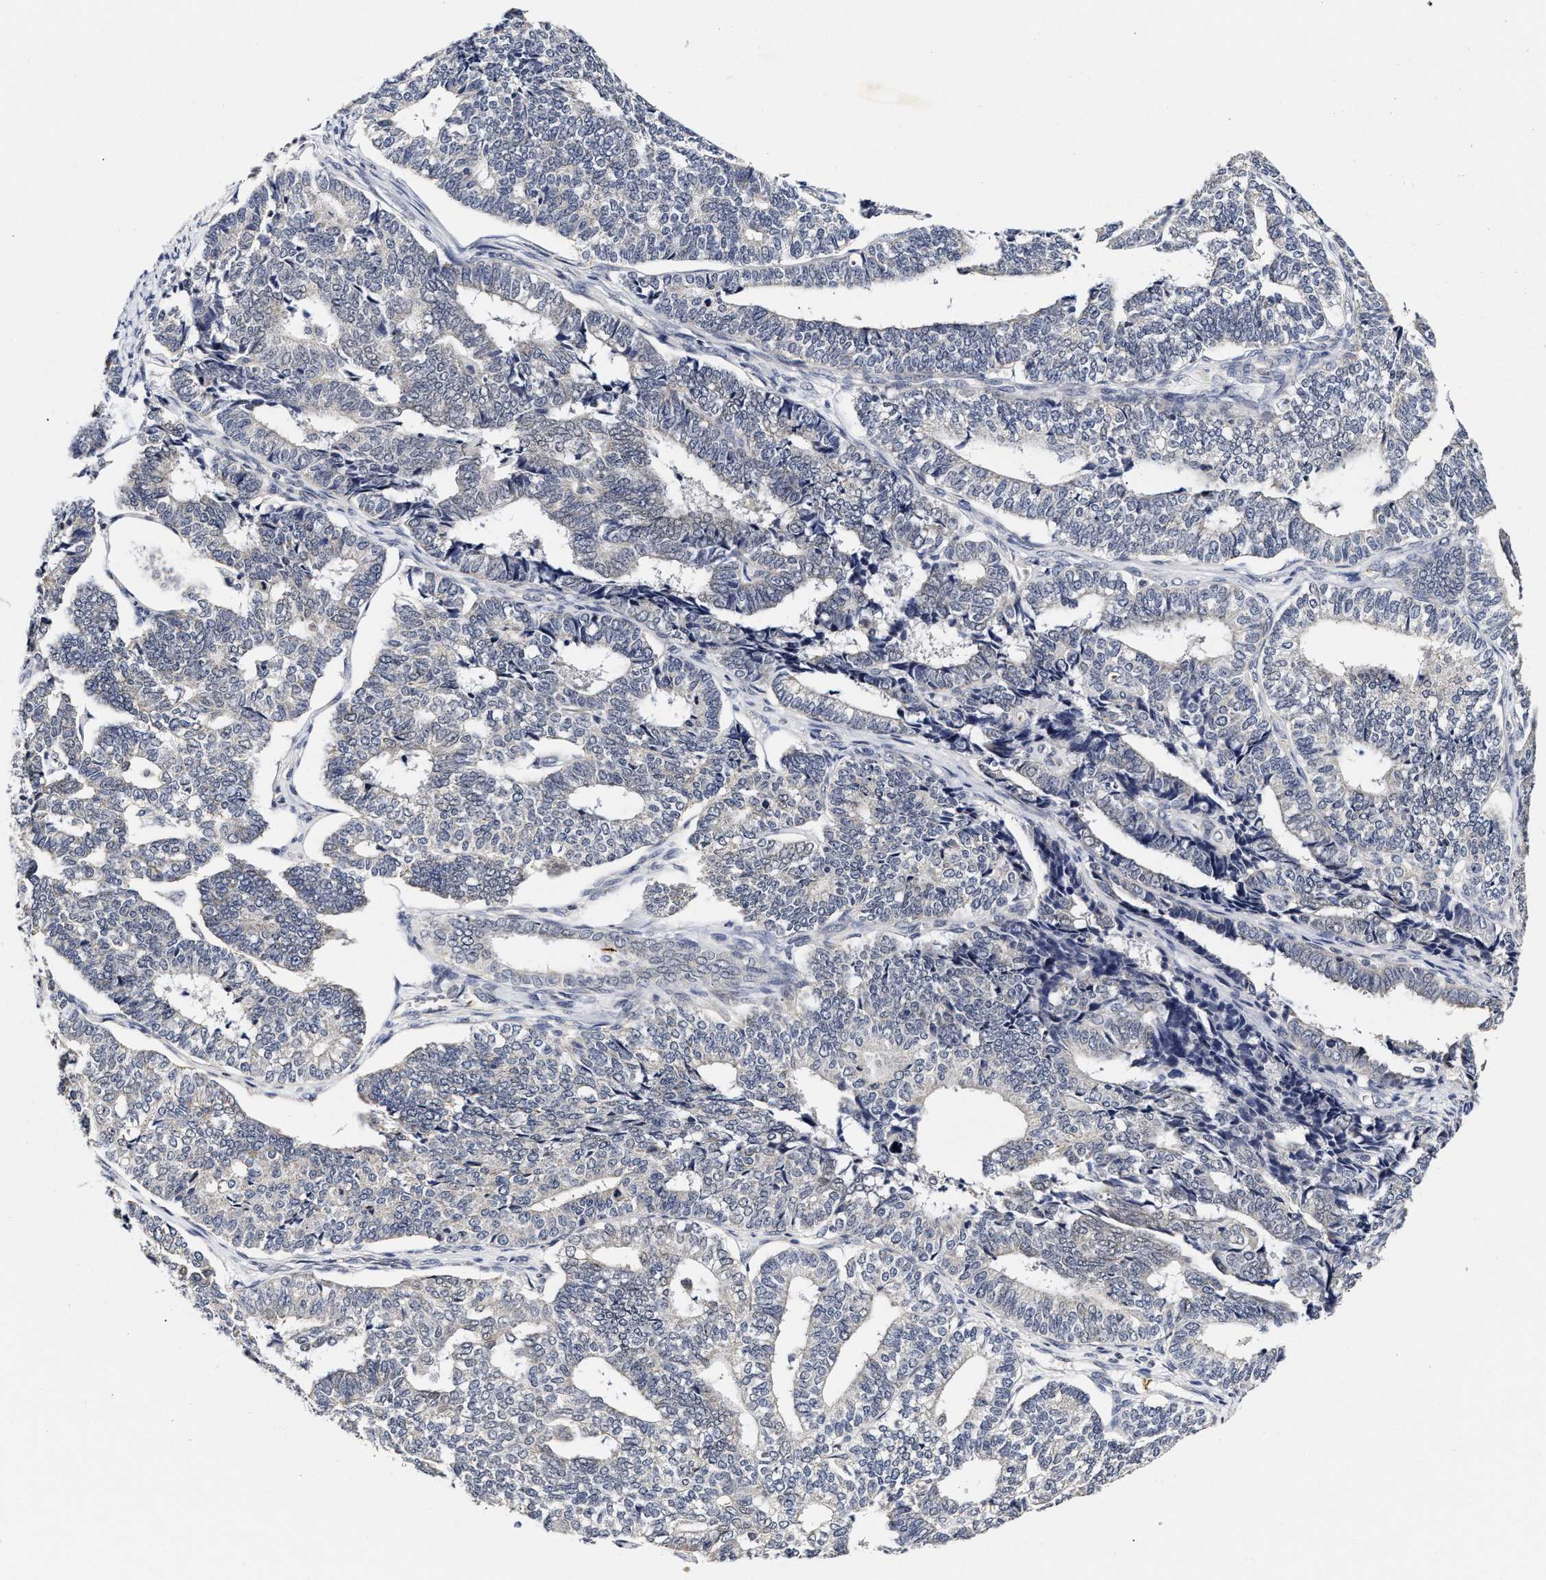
{"staining": {"intensity": "negative", "quantity": "none", "location": "none"}, "tissue": "endometrial cancer", "cell_type": "Tumor cells", "image_type": "cancer", "snomed": [{"axis": "morphology", "description": "Adenocarcinoma, NOS"}, {"axis": "topography", "description": "Endometrium"}], "caption": "A photomicrograph of endometrial cancer stained for a protein displays no brown staining in tumor cells.", "gene": "RINT1", "patient": {"sex": "female", "age": 70}}